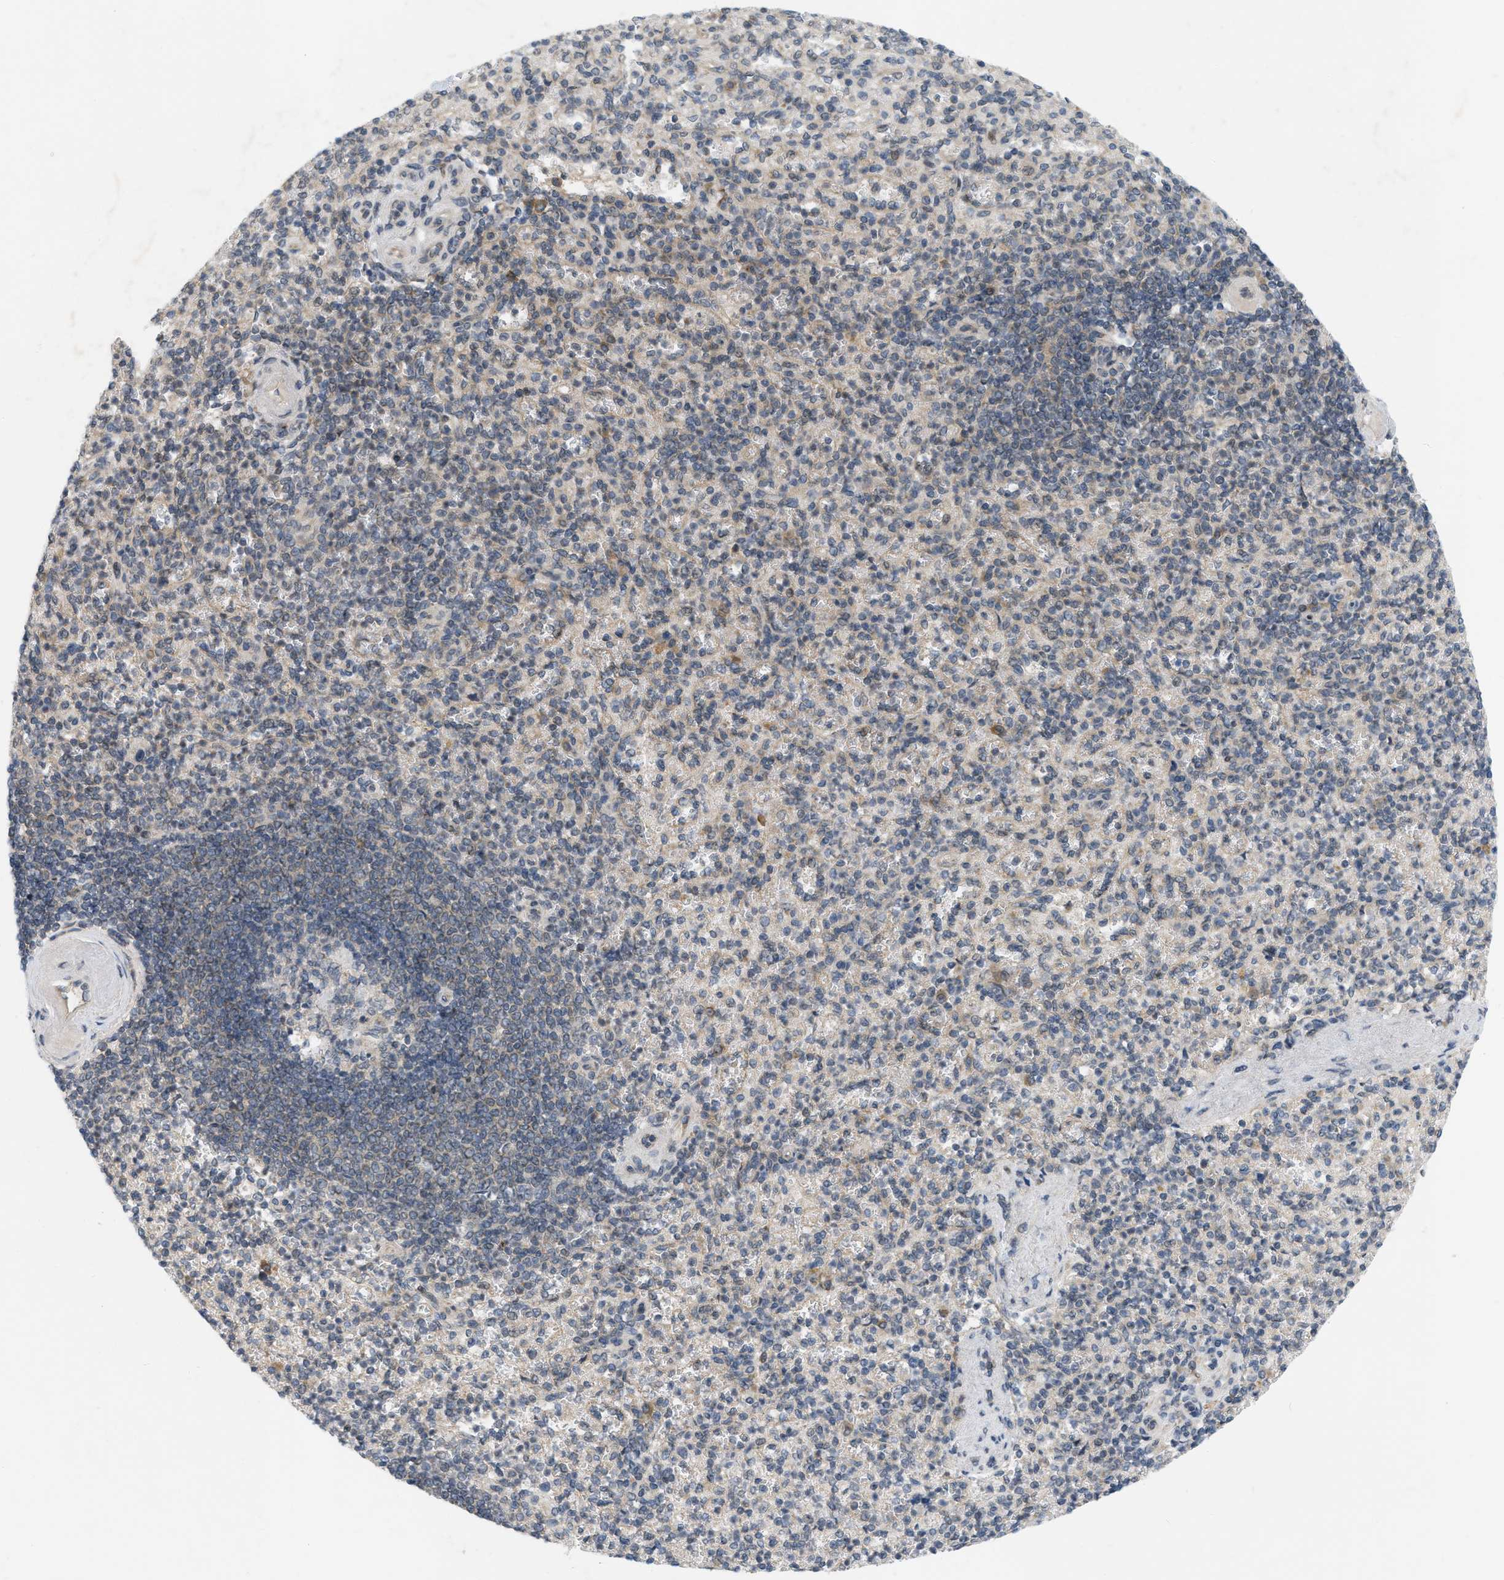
{"staining": {"intensity": "weak", "quantity": ">75%", "location": "cytoplasmic/membranous,nuclear"}, "tissue": "spleen", "cell_type": "Cells in red pulp", "image_type": "normal", "snomed": [{"axis": "morphology", "description": "Normal tissue, NOS"}, {"axis": "topography", "description": "Spleen"}], "caption": "Brown immunohistochemical staining in benign human spleen demonstrates weak cytoplasmic/membranous,nuclear positivity in approximately >75% of cells in red pulp. The protein of interest is shown in brown color, while the nuclei are stained blue.", "gene": "PRKD1", "patient": {"sex": "female", "age": 74}}